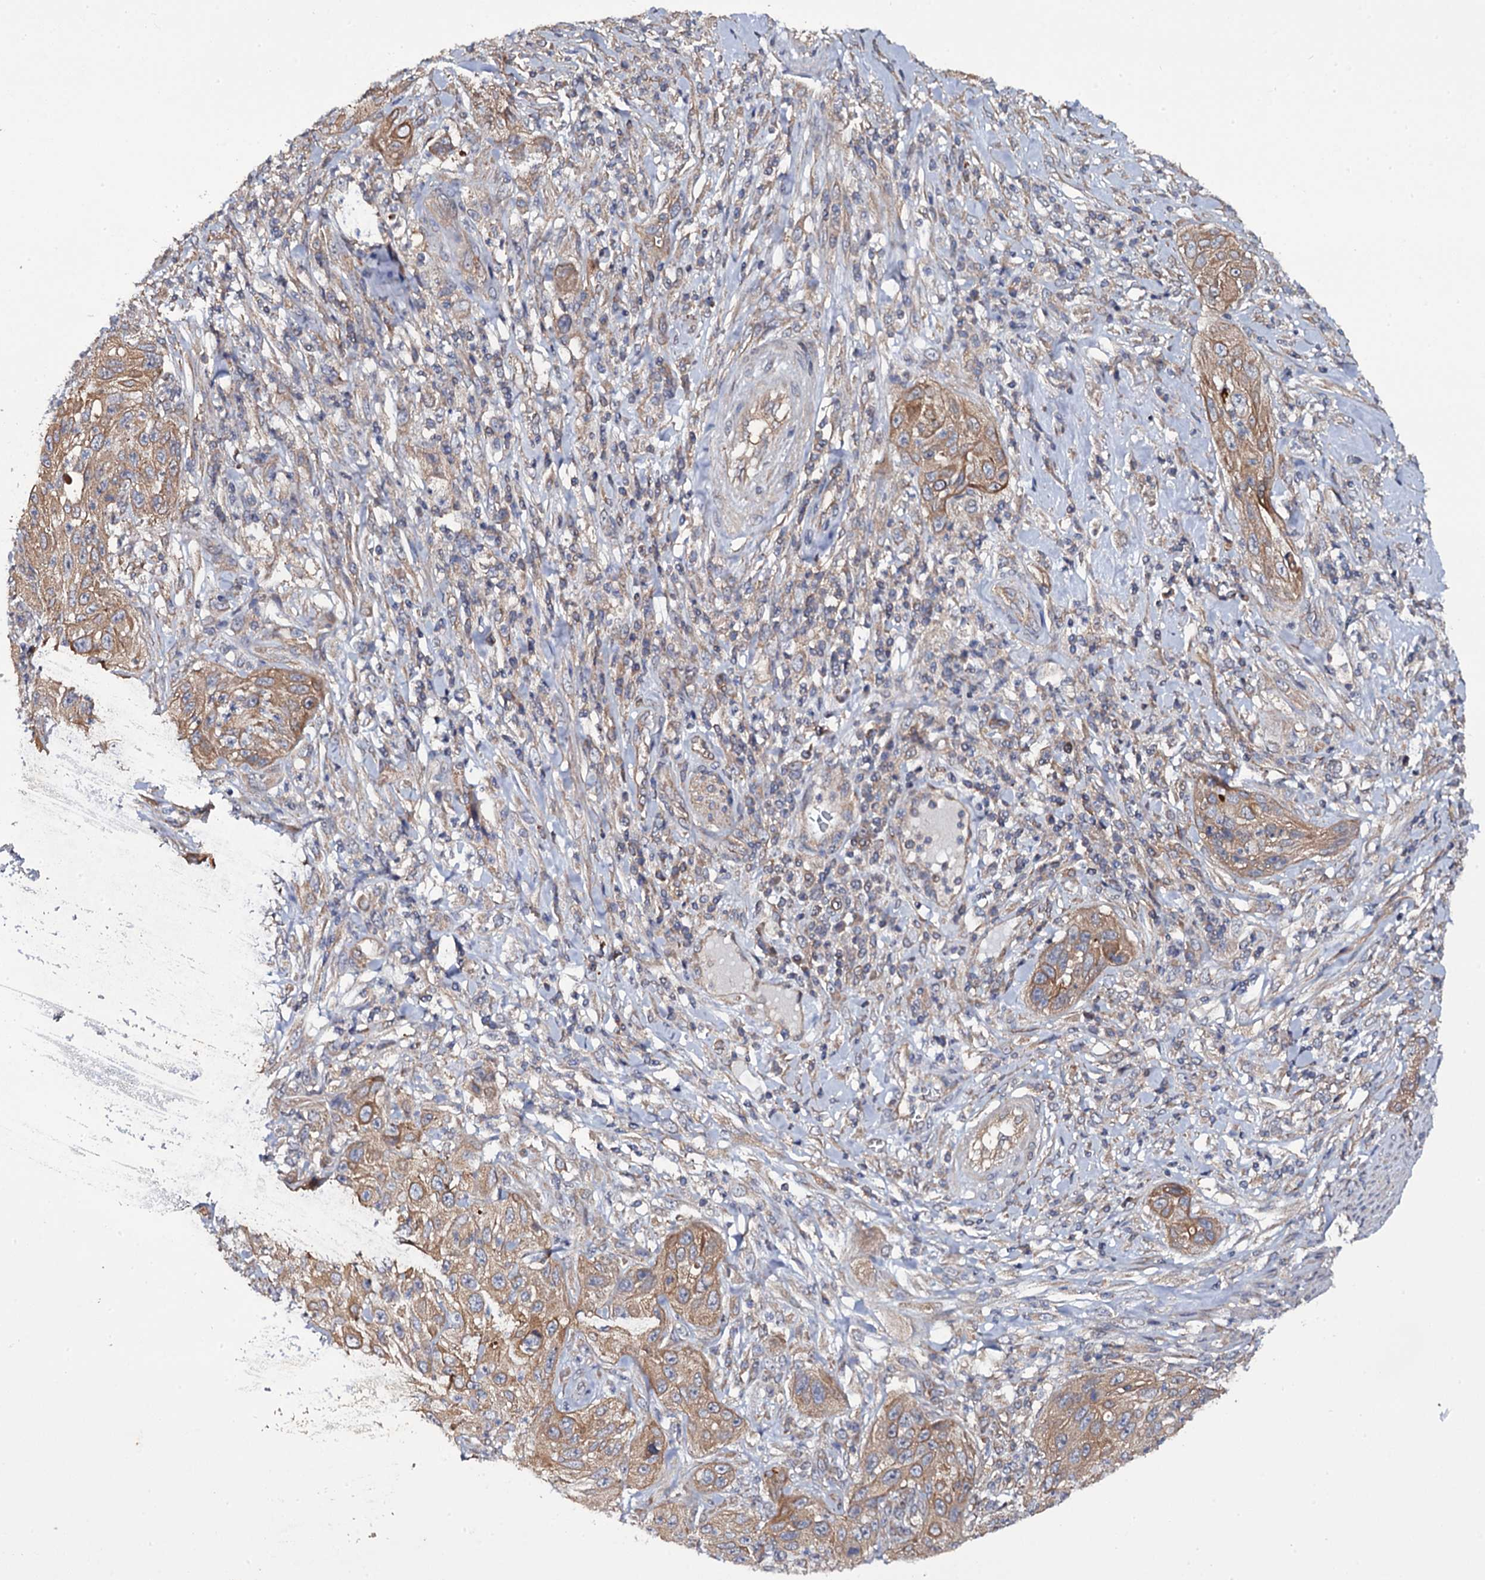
{"staining": {"intensity": "moderate", "quantity": ">75%", "location": "cytoplasmic/membranous"}, "tissue": "cervical cancer", "cell_type": "Tumor cells", "image_type": "cancer", "snomed": [{"axis": "morphology", "description": "Squamous cell carcinoma, NOS"}, {"axis": "topography", "description": "Cervix"}], "caption": "High-magnification brightfield microscopy of cervical cancer (squamous cell carcinoma) stained with DAB (brown) and counterstained with hematoxylin (blue). tumor cells exhibit moderate cytoplasmic/membranous staining is present in about>75% of cells.", "gene": "TTC23", "patient": {"sex": "female", "age": 42}}